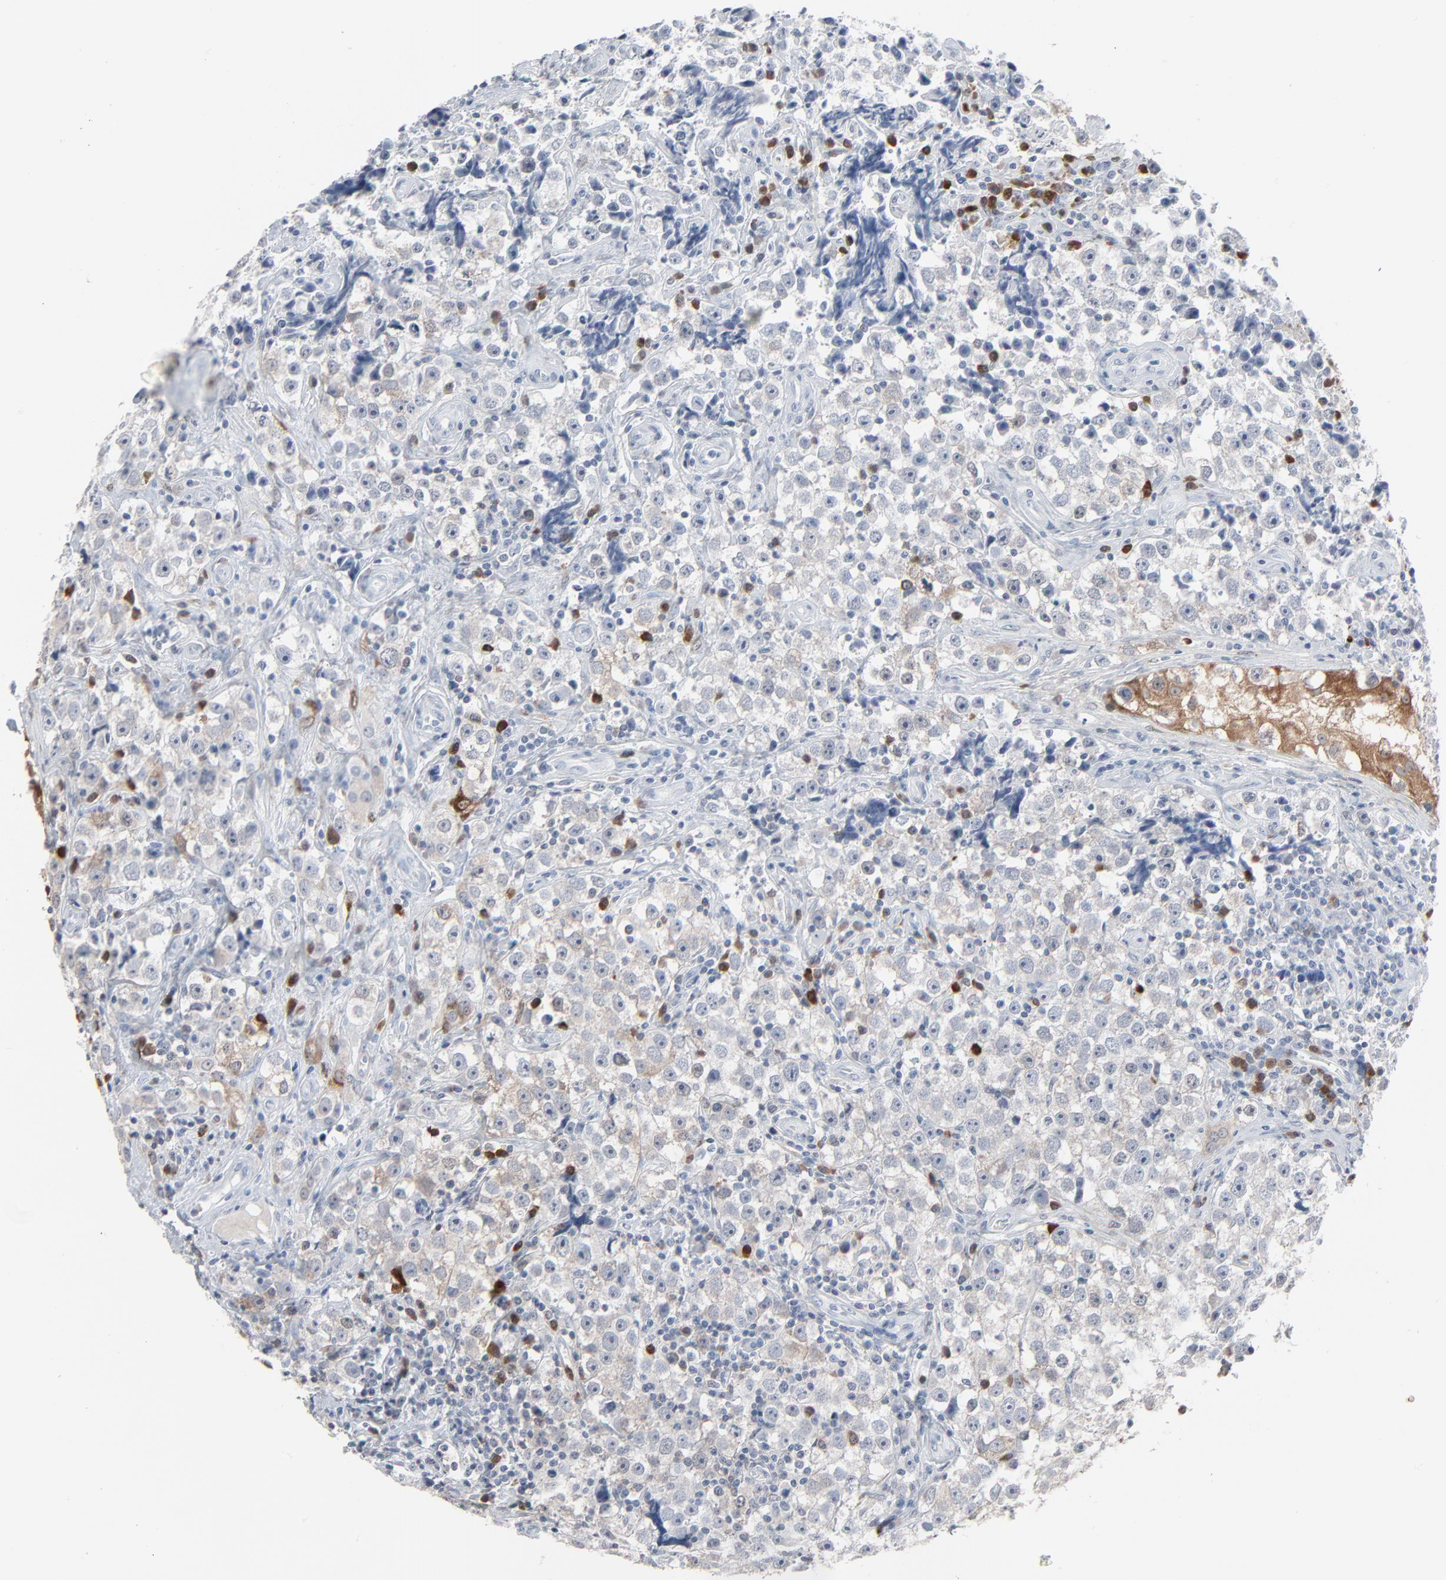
{"staining": {"intensity": "moderate", "quantity": "<25%", "location": "cytoplasmic/membranous"}, "tissue": "testis cancer", "cell_type": "Tumor cells", "image_type": "cancer", "snomed": [{"axis": "morphology", "description": "Seminoma, NOS"}, {"axis": "topography", "description": "Testis"}], "caption": "IHC histopathology image of neoplastic tissue: testis cancer stained using immunohistochemistry reveals low levels of moderate protein expression localized specifically in the cytoplasmic/membranous of tumor cells, appearing as a cytoplasmic/membranous brown color.", "gene": "PHGDH", "patient": {"sex": "male", "age": 32}}